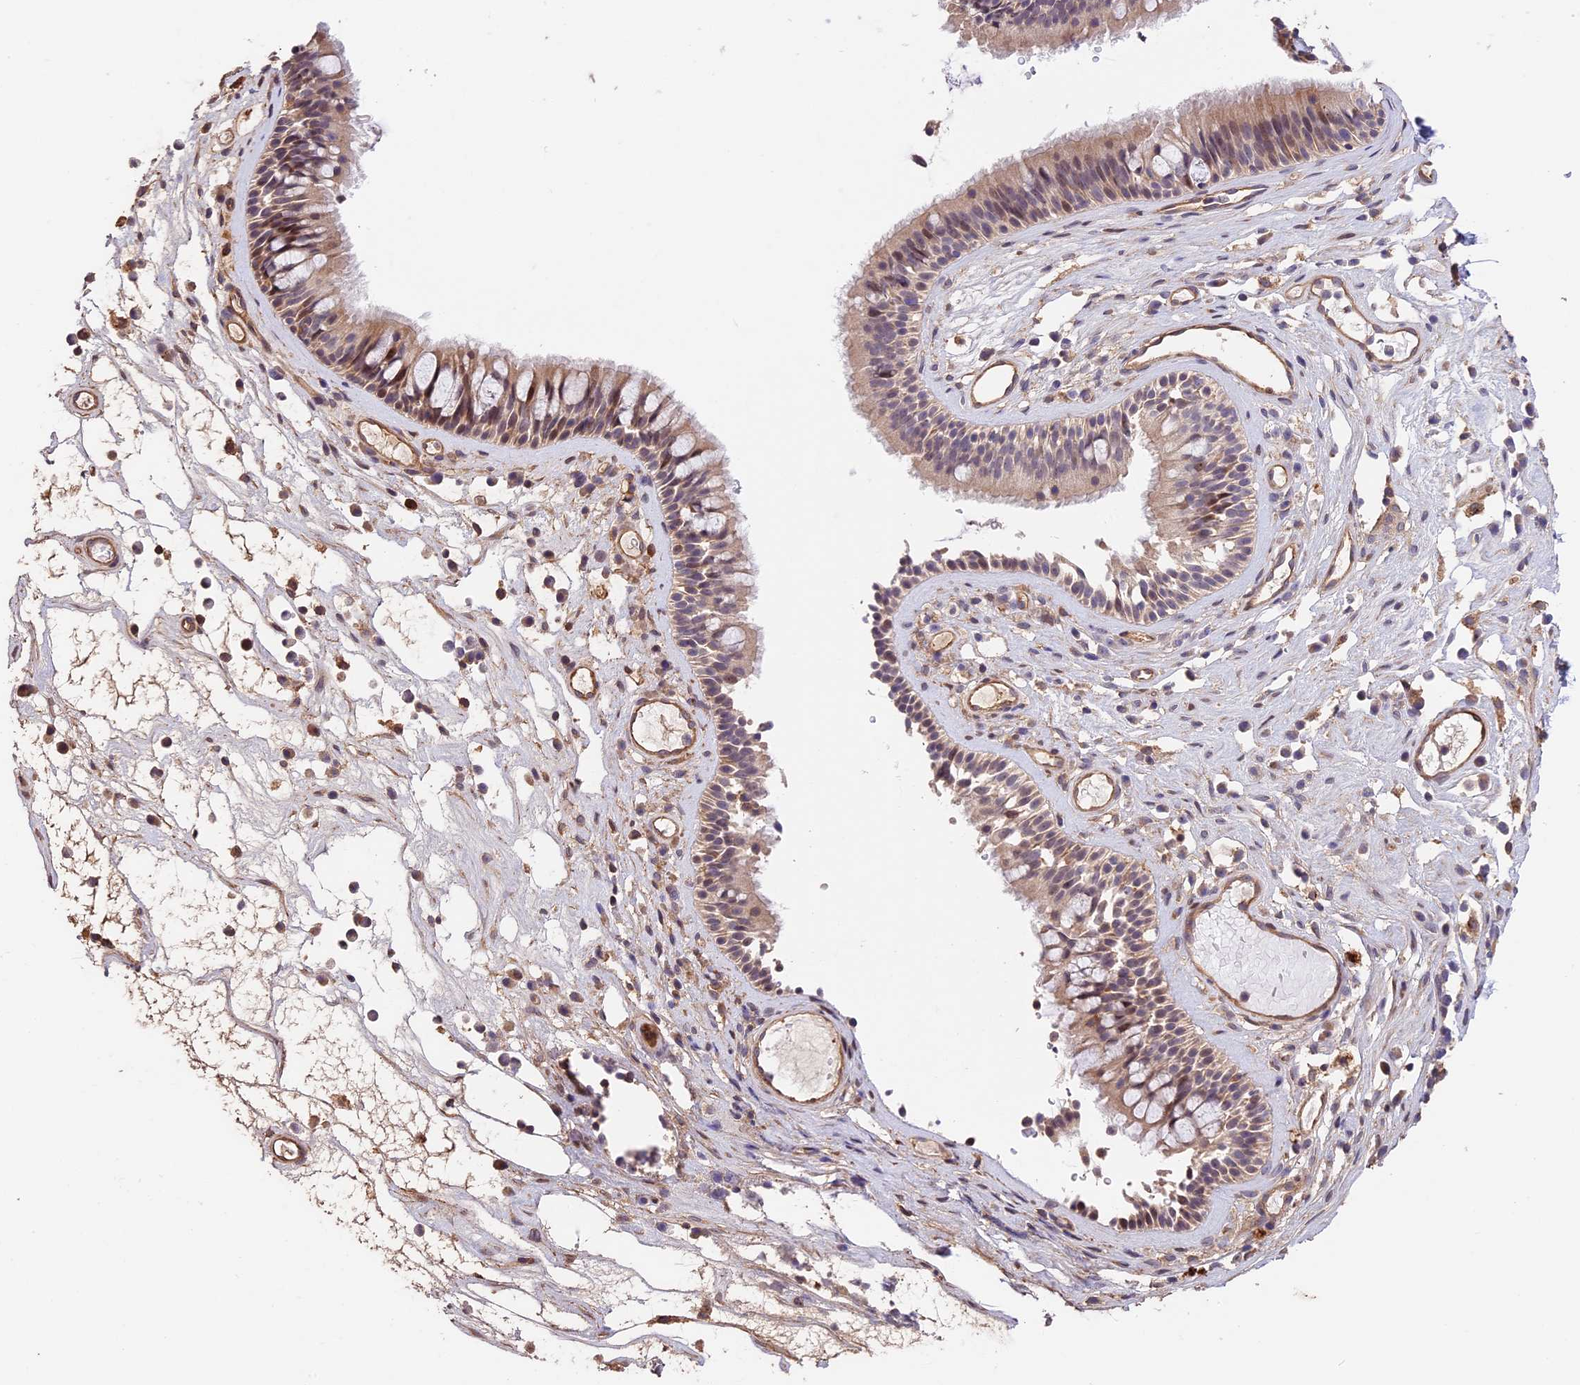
{"staining": {"intensity": "moderate", "quantity": "<25%", "location": "cytoplasmic/membranous,nuclear"}, "tissue": "nasopharynx", "cell_type": "Respiratory epithelial cells", "image_type": "normal", "snomed": [{"axis": "morphology", "description": "Normal tissue, NOS"}, {"axis": "morphology", "description": "Inflammation, NOS"}, {"axis": "morphology", "description": "Malignant melanoma, Metastatic site"}, {"axis": "topography", "description": "Nasopharynx"}], "caption": "Protein analysis of unremarkable nasopharynx exhibits moderate cytoplasmic/membranous,nuclear staining in approximately <25% of respiratory epithelial cells.", "gene": "ARHGAP17", "patient": {"sex": "male", "age": 70}}